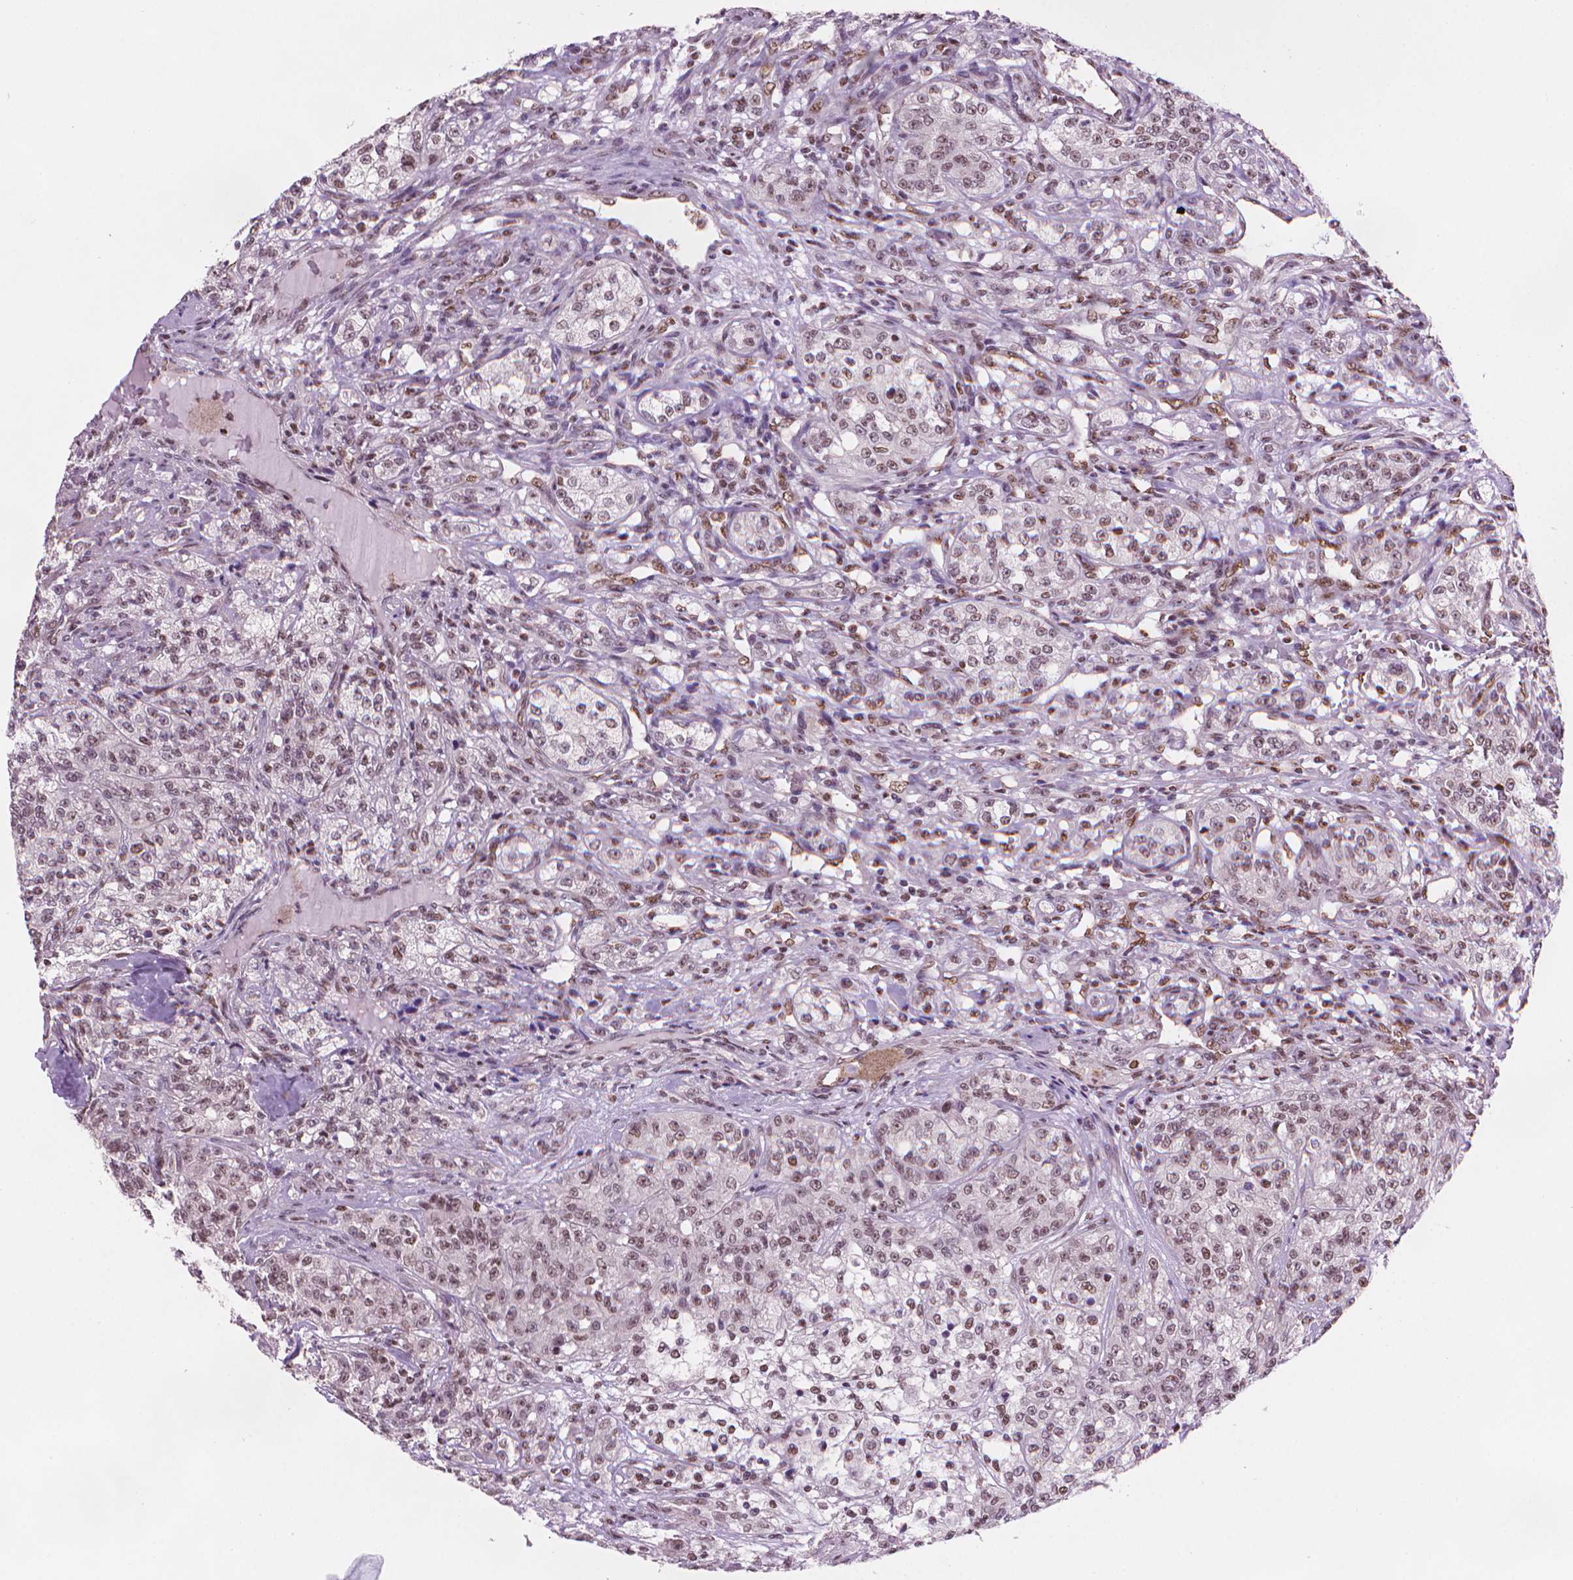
{"staining": {"intensity": "moderate", "quantity": ">75%", "location": "nuclear"}, "tissue": "renal cancer", "cell_type": "Tumor cells", "image_type": "cancer", "snomed": [{"axis": "morphology", "description": "Adenocarcinoma, NOS"}, {"axis": "topography", "description": "Kidney"}], "caption": "This is an image of immunohistochemistry (IHC) staining of adenocarcinoma (renal), which shows moderate staining in the nuclear of tumor cells.", "gene": "UBN1", "patient": {"sex": "female", "age": 63}}